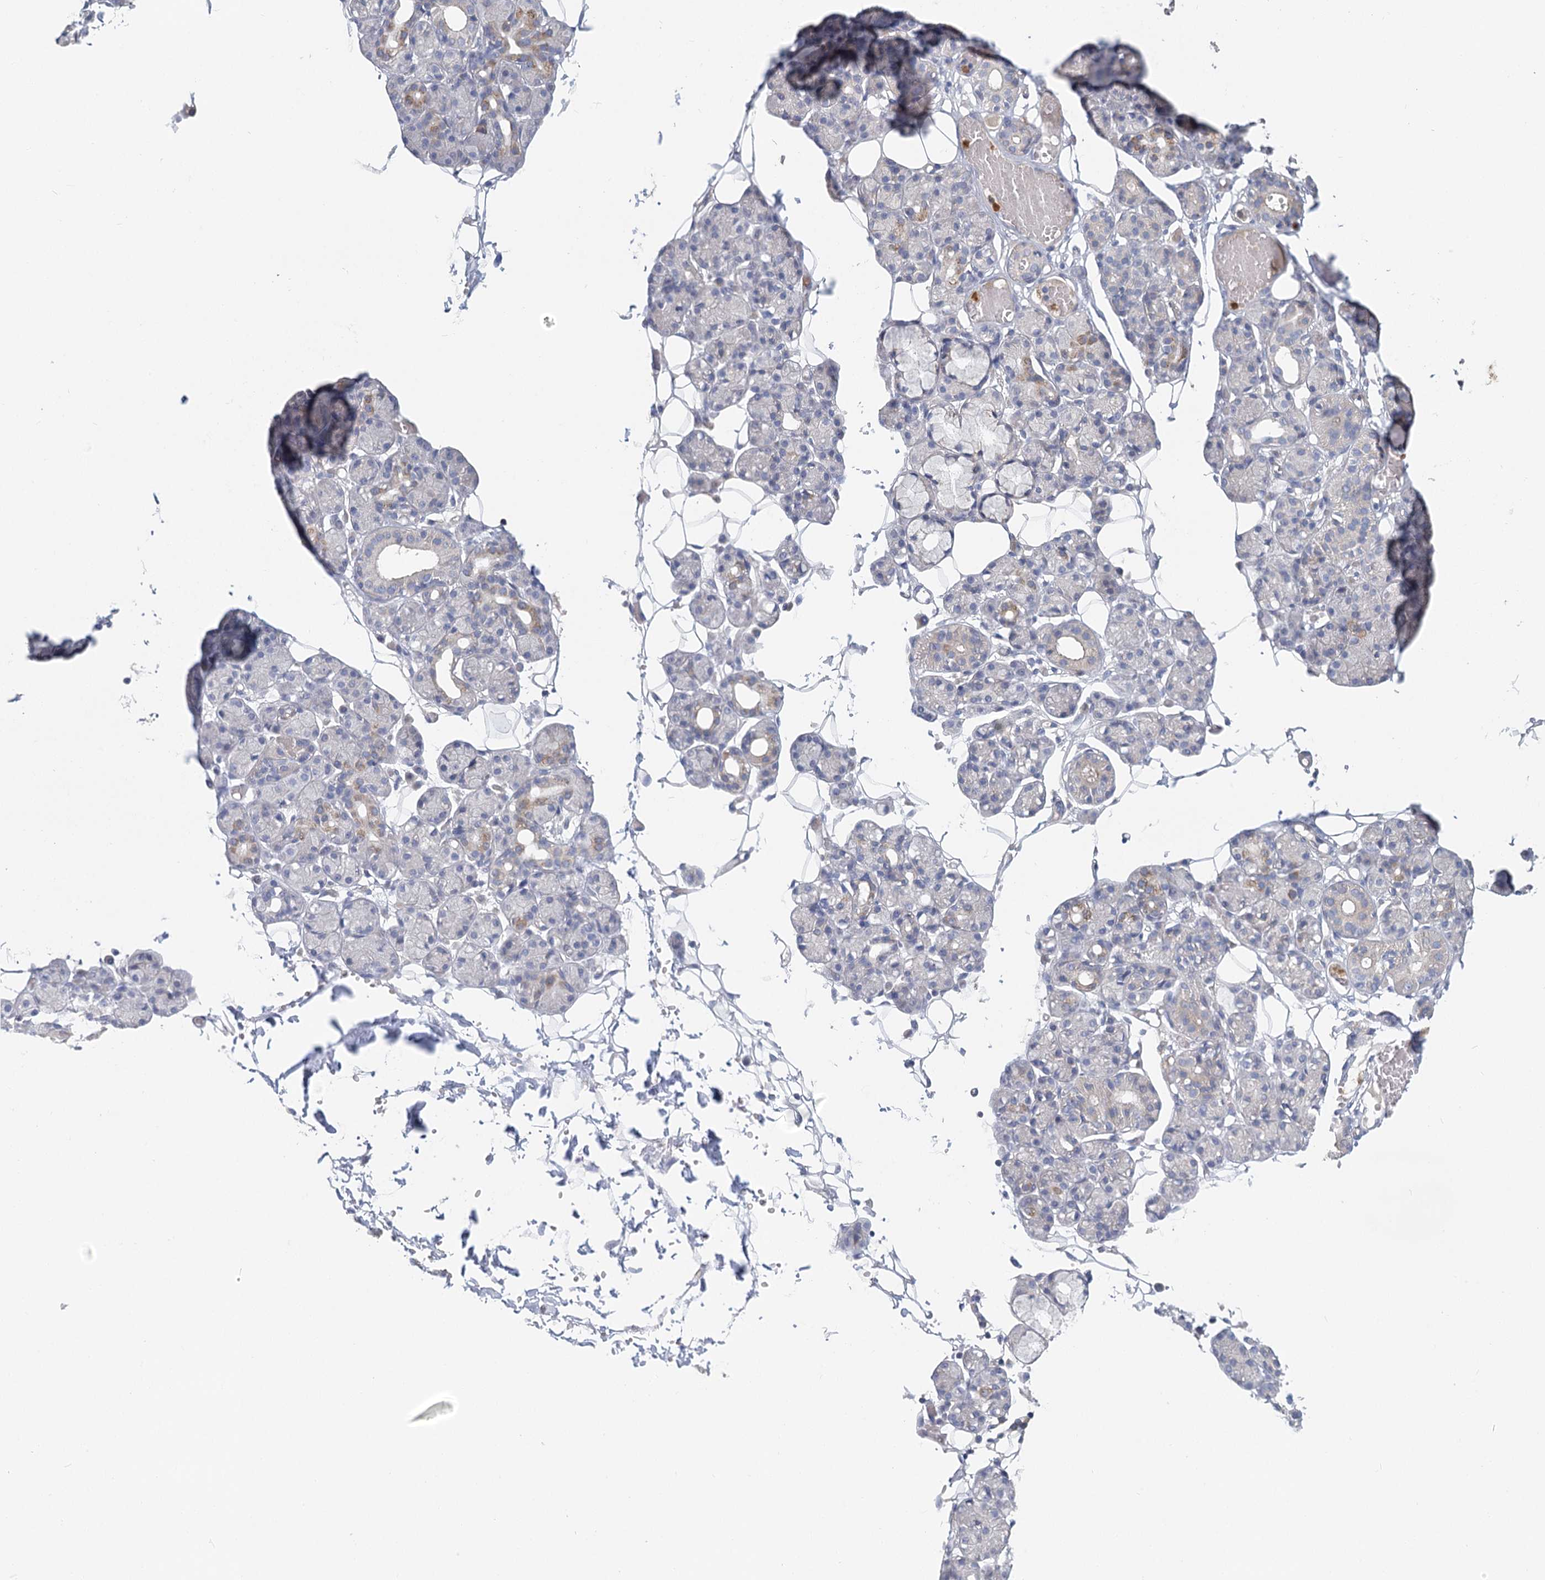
{"staining": {"intensity": "negative", "quantity": "none", "location": "none"}, "tissue": "salivary gland", "cell_type": "Glandular cells", "image_type": "normal", "snomed": [{"axis": "morphology", "description": "Normal tissue, NOS"}, {"axis": "topography", "description": "Salivary gland"}], "caption": "Protein analysis of benign salivary gland displays no significant expression in glandular cells. (Brightfield microscopy of DAB immunohistochemistry at high magnification).", "gene": "EPB41L5", "patient": {"sex": "male", "age": 63}}